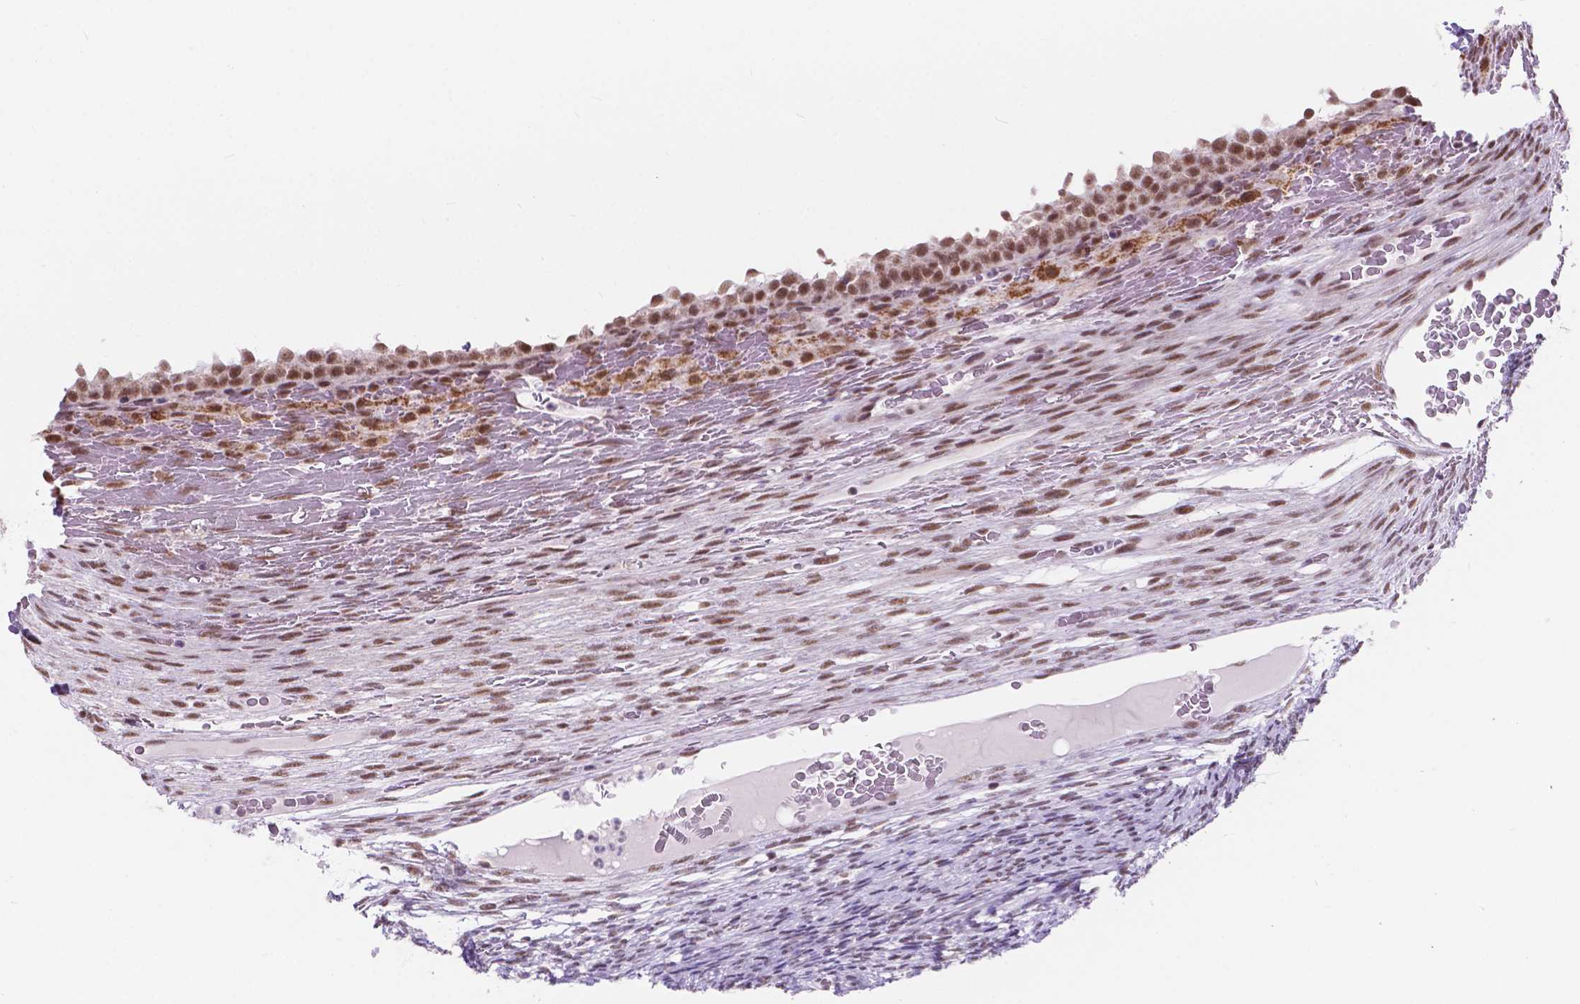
{"staining": {"intensity": "moderate", "quantity": "25%-75%", "location": "cytoplasmic/membranous,nuclear"}, "tissue": "ovary", "cell_type": "Follicle cells", "image_type": "normal", "snomed": [{"axis": "morphology", "description": "Normal tissue, NOS"}, {"axis": "topography", "description": "Ovary"}], "caption": "Brown immunohistochemical staining in unremarkable ovary shows moderate cytoplasmic/membranous,nuclear expression in approximately 25%-75% of follicle cells. (DAB (3,3'-diaminobenzidine) IHC, brown staining for protein, blue staining for nuclei).", "gene": "BCAS2", "patient": {"sex": "female", "age": 34}}